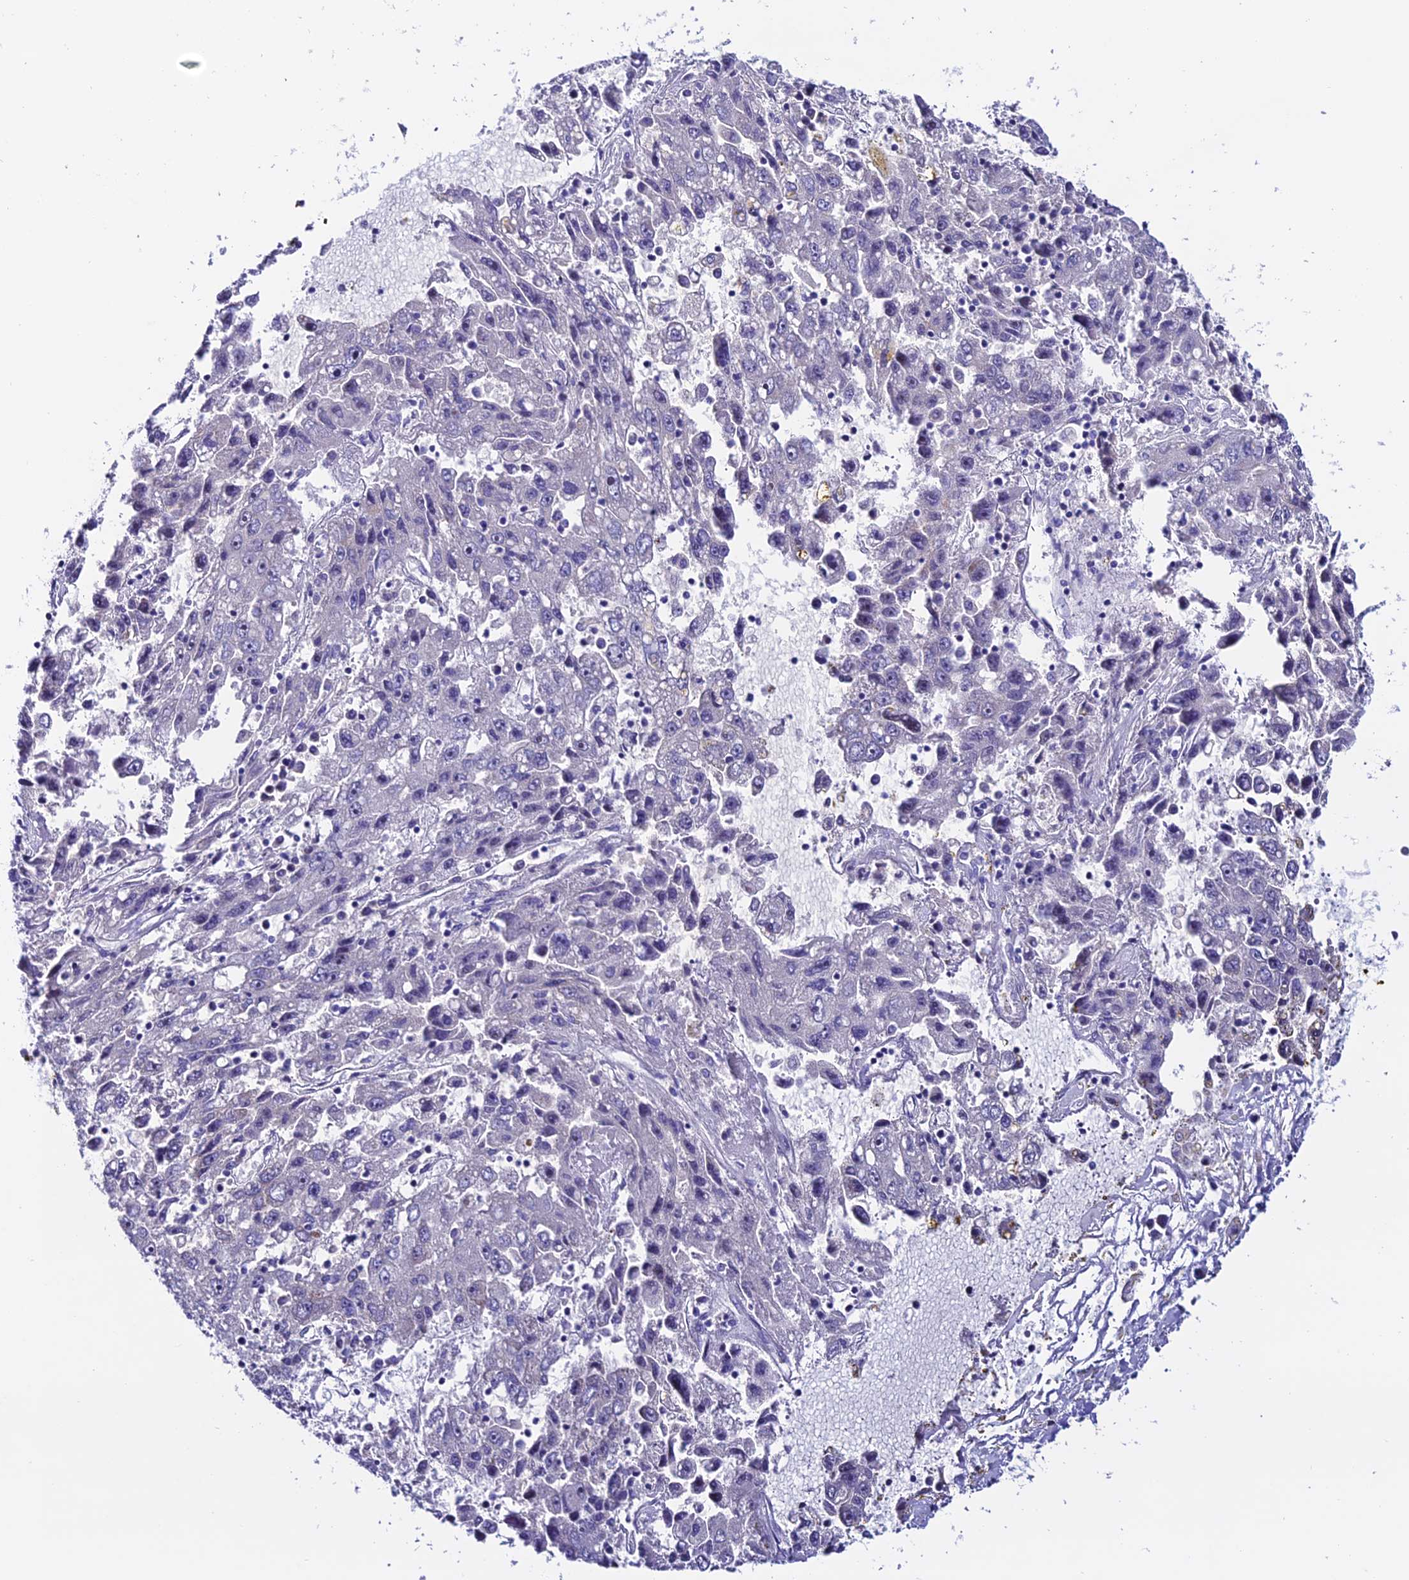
{"staining": {"intensity": "negative", "quantity": "none", "location": "none"}, "tissue": "liver cancer", "cell_type": "Tumor cells", "image_type": "cancer", "snomed": [{"axis": "morphology", "description": "Carcinoma, Hepatocellular, NOS"}, {"axis": "topography", "description": "Liver"}], "caption": "Tumor cells show no significant staining in liver cancer.", "gene": "FZD8", "patient": {"sex": "male", "age": 49}}